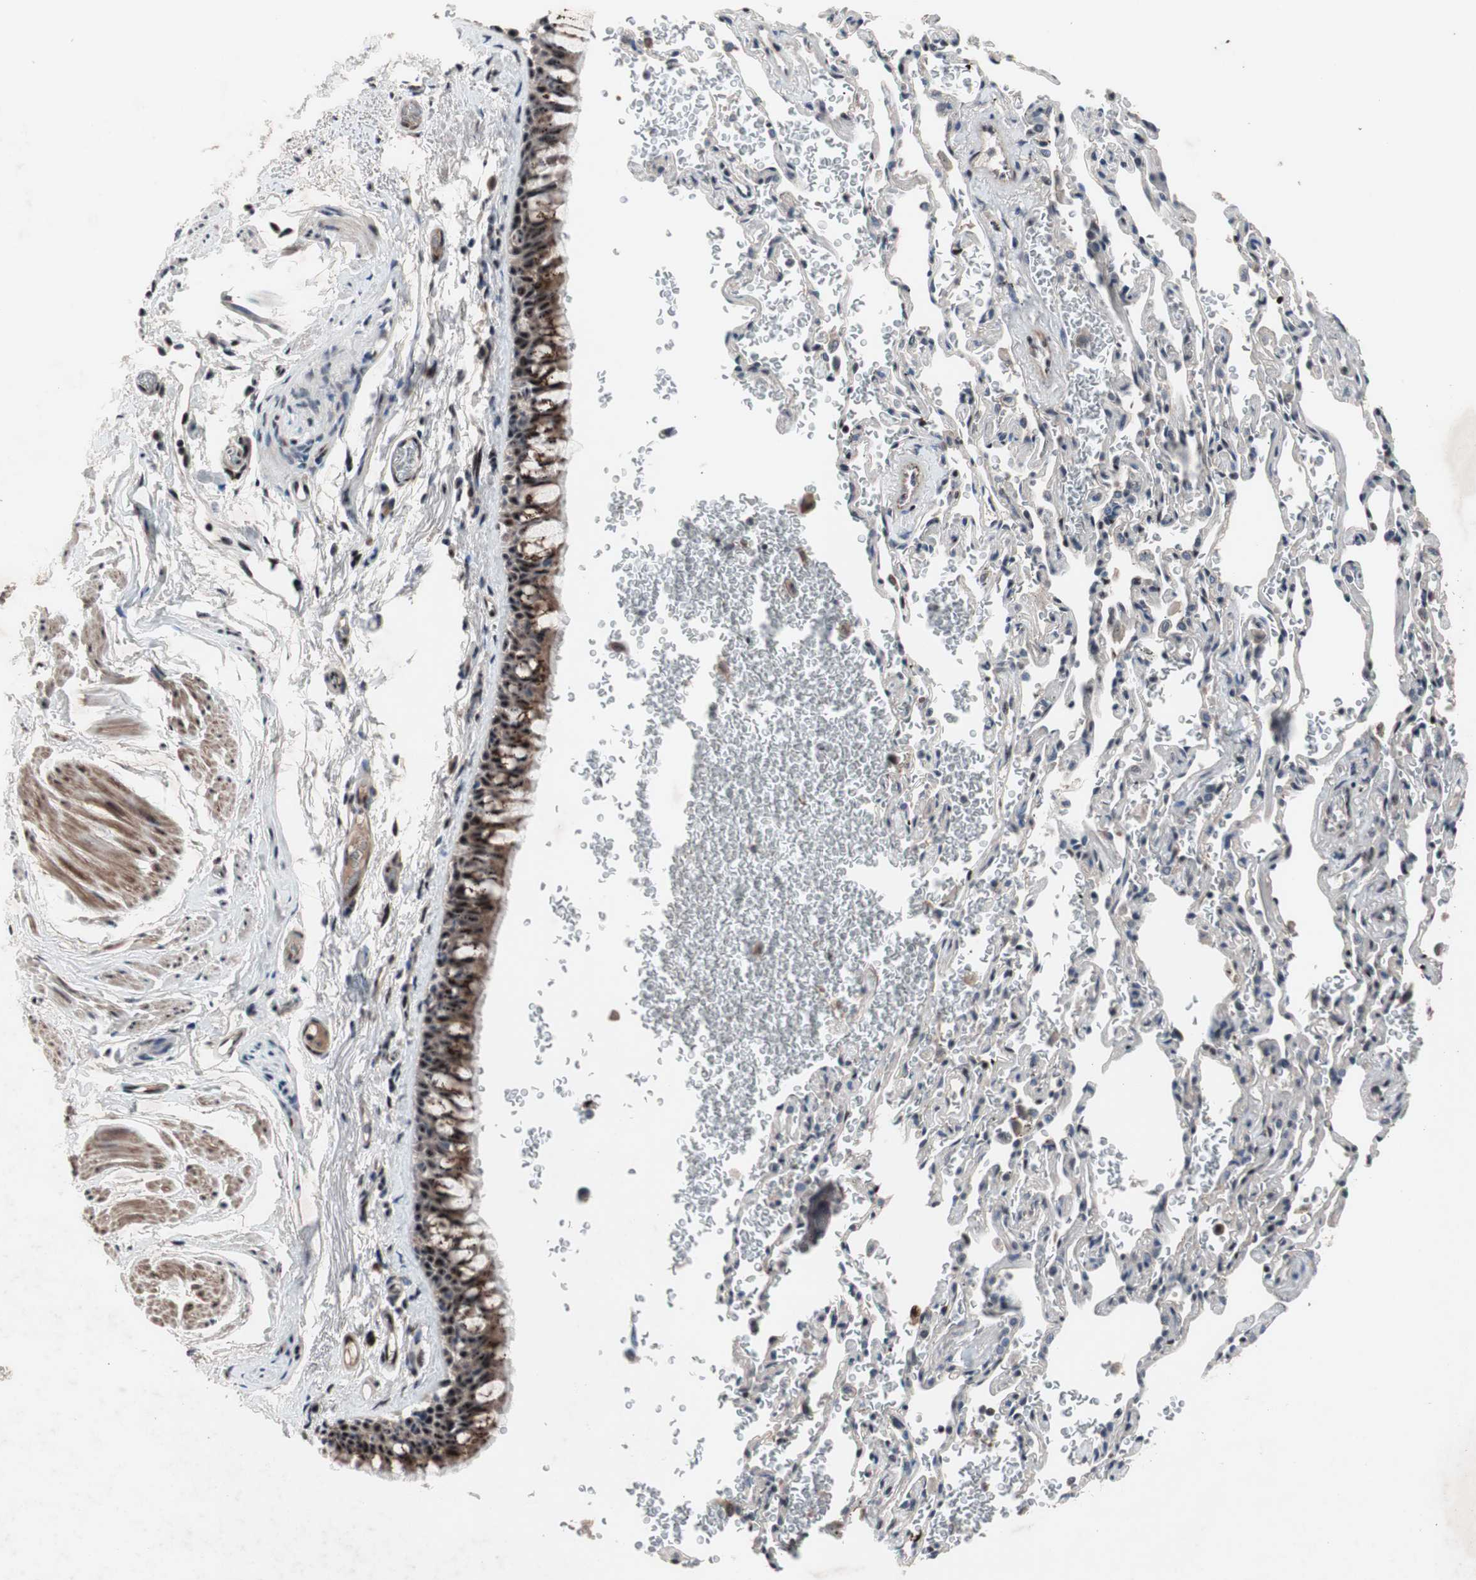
{"staining": {"intensity": "moderate", "quantity": ">75%", "location": "cytoplasmic/membranous,nuclear"}, "tissue": "bronchus", "cell_type": "Respiratory epithelial cells", "image_type": "normal", "snomed": [{"axis": "morphology", "description": "Normal tissue, NOS"}, {"axis": "morphology", "description": "Malignant melanoma, Metastatic site"}, {"axis": "topography", "description": "Bronchus"}, {"axis": "topography", "description": "Lung"}], "caption": "High-magnification brightfield microscopy of normal bronchus stained with DAB (3,3'-diaminobenzidine) (brown) and counterstained with hematoxylin (blue). respiratory epithelial cells exhibit moderate cytoplasmic/membranous,nuclear staining is appreciated in approximately>75% of cells.", "gene": "PINX1", "patient": {"sex": "male", "age": 64}}